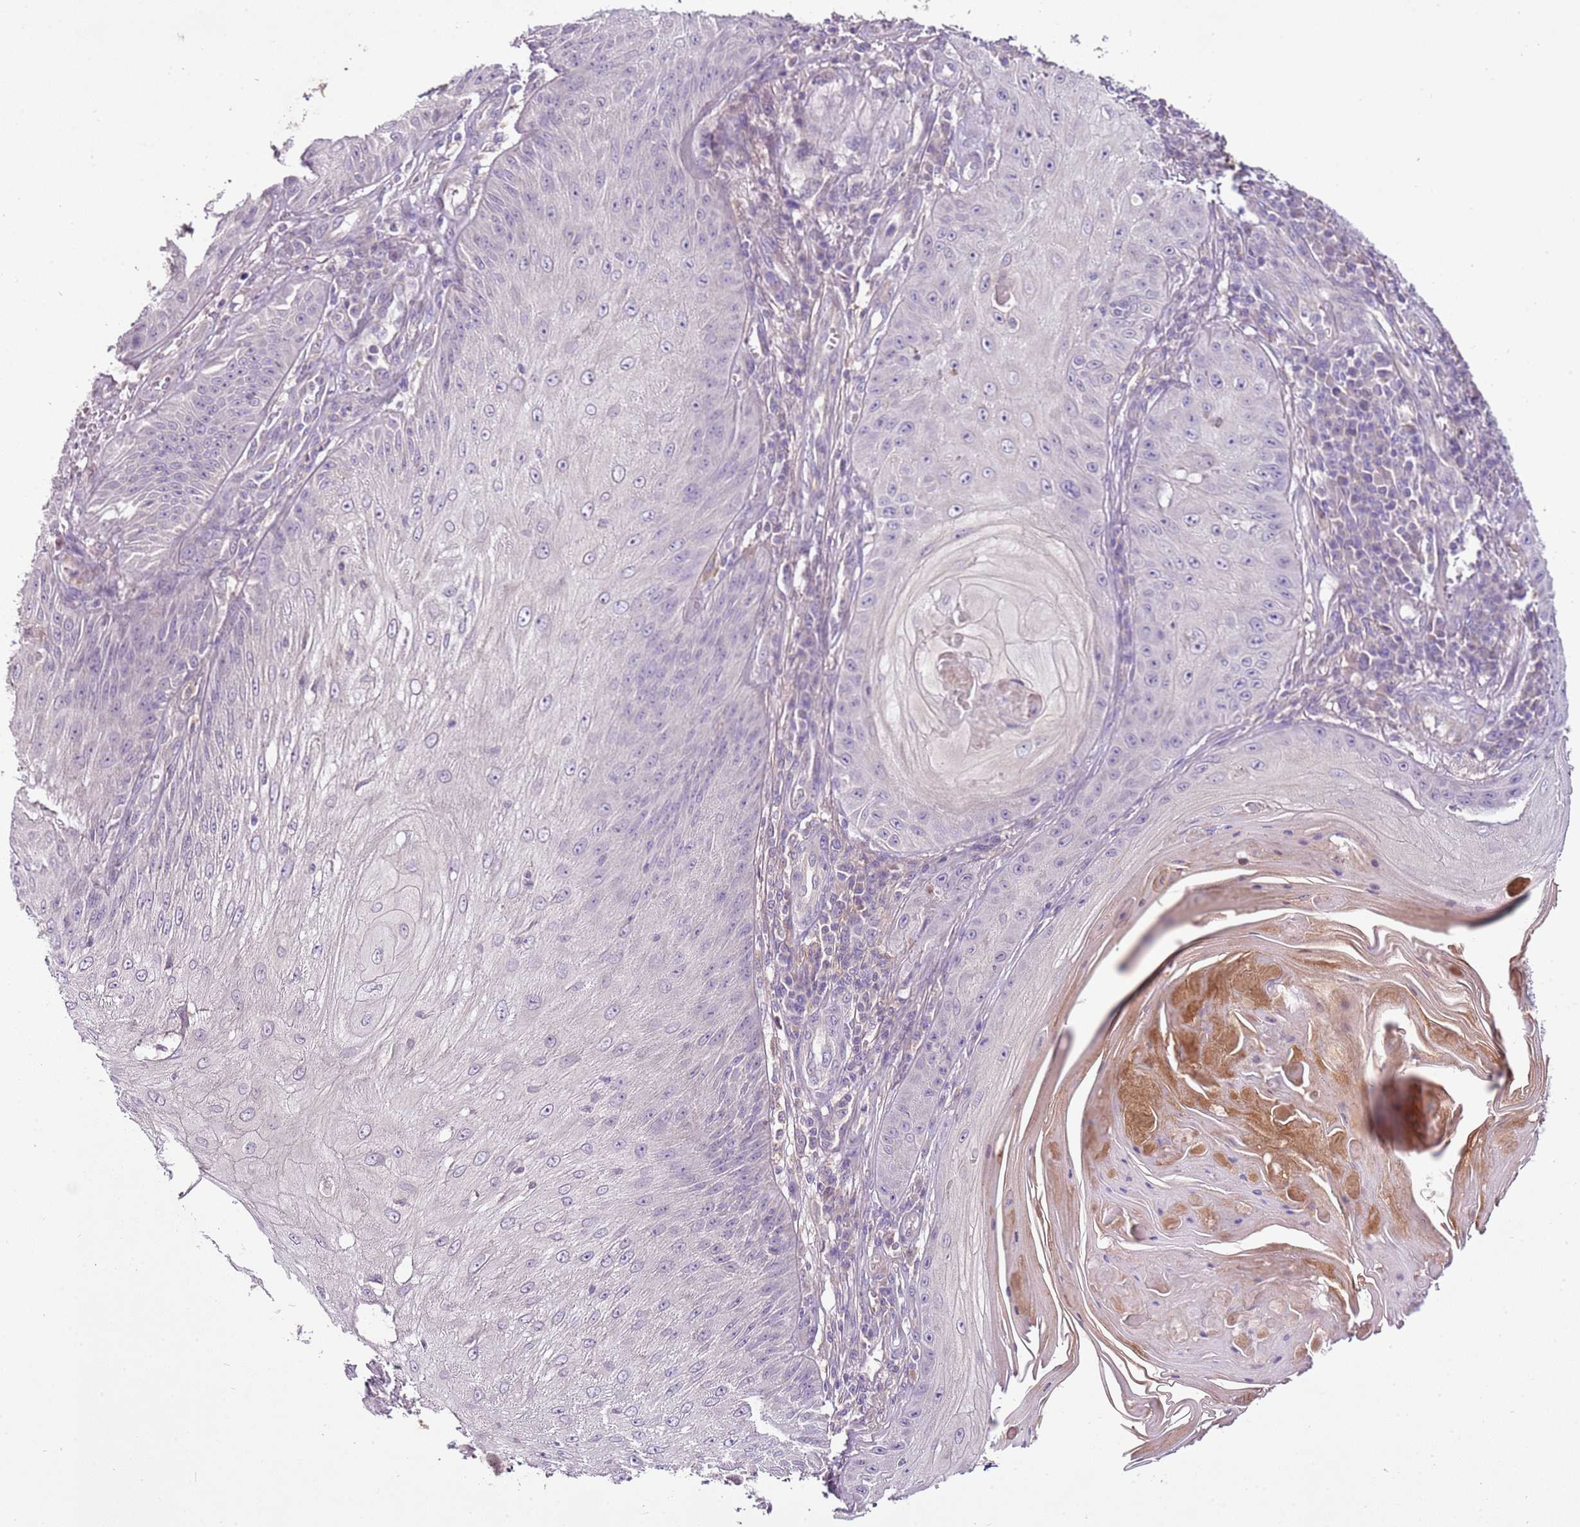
{"staining": {"intensity": "negative", "quantity": "none", "location": "none"}, "tissue": "skin cancer", "cell_type": "Tumor cells", "image_type": "cancer", "snomed": [{"axis": "morphology", "description": "Squamous cell carcinoma, NOS"}, {"axis": "topography", "description": "Skin"}], "caption": "Protein analysis of squamous cell carcinoma (skin) demonstrates no significant staining in tumor cells. Brightfield microscopy of IHC stained with DAB (3,3'-diaminobenzidine) (brown) and hematoxylin (blue), captured at high magnification.", "gene": "CMKLR1", "patient": {"sex": "male", "age": 70}}